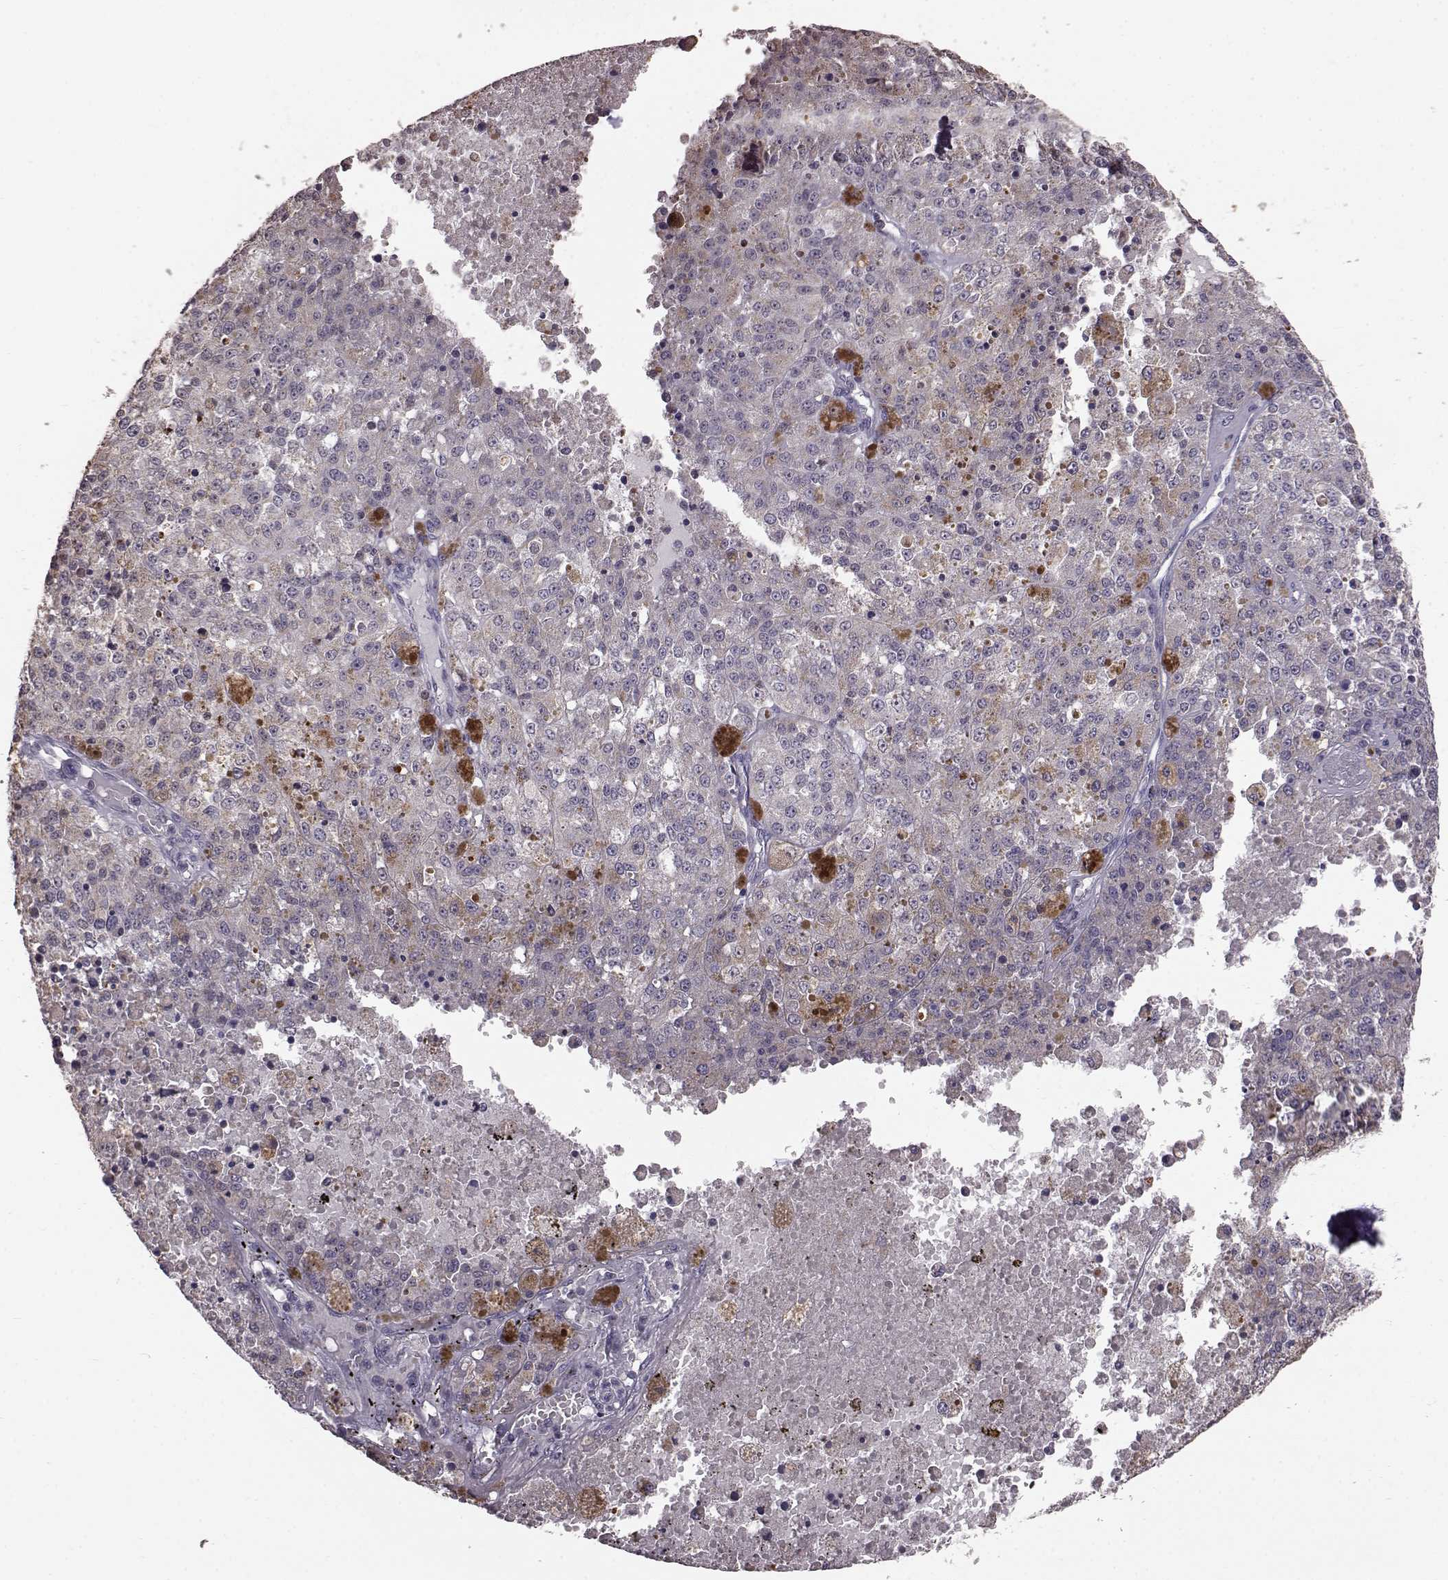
{"staining": {"intensity": "weak", "quantity": "<25%", "location": "cytoplasmic/membranous"}, "tissue": "melanoma", "cell_type": "Tumor cells", "image_type": "cancer", "snomed": [{"axis": "morphology", "description": "Malignant melanoma, Metastatic site"}, {"axis": "topography", "description": "Lymph node"}], "caption": "This is a image of immunohistochemistry staining of malignant melanoma (metastatic site), which shows no positivity in tumor cells.", "gene": "ALDH3A1", "patient": {"sex": "female", "age": 64}}